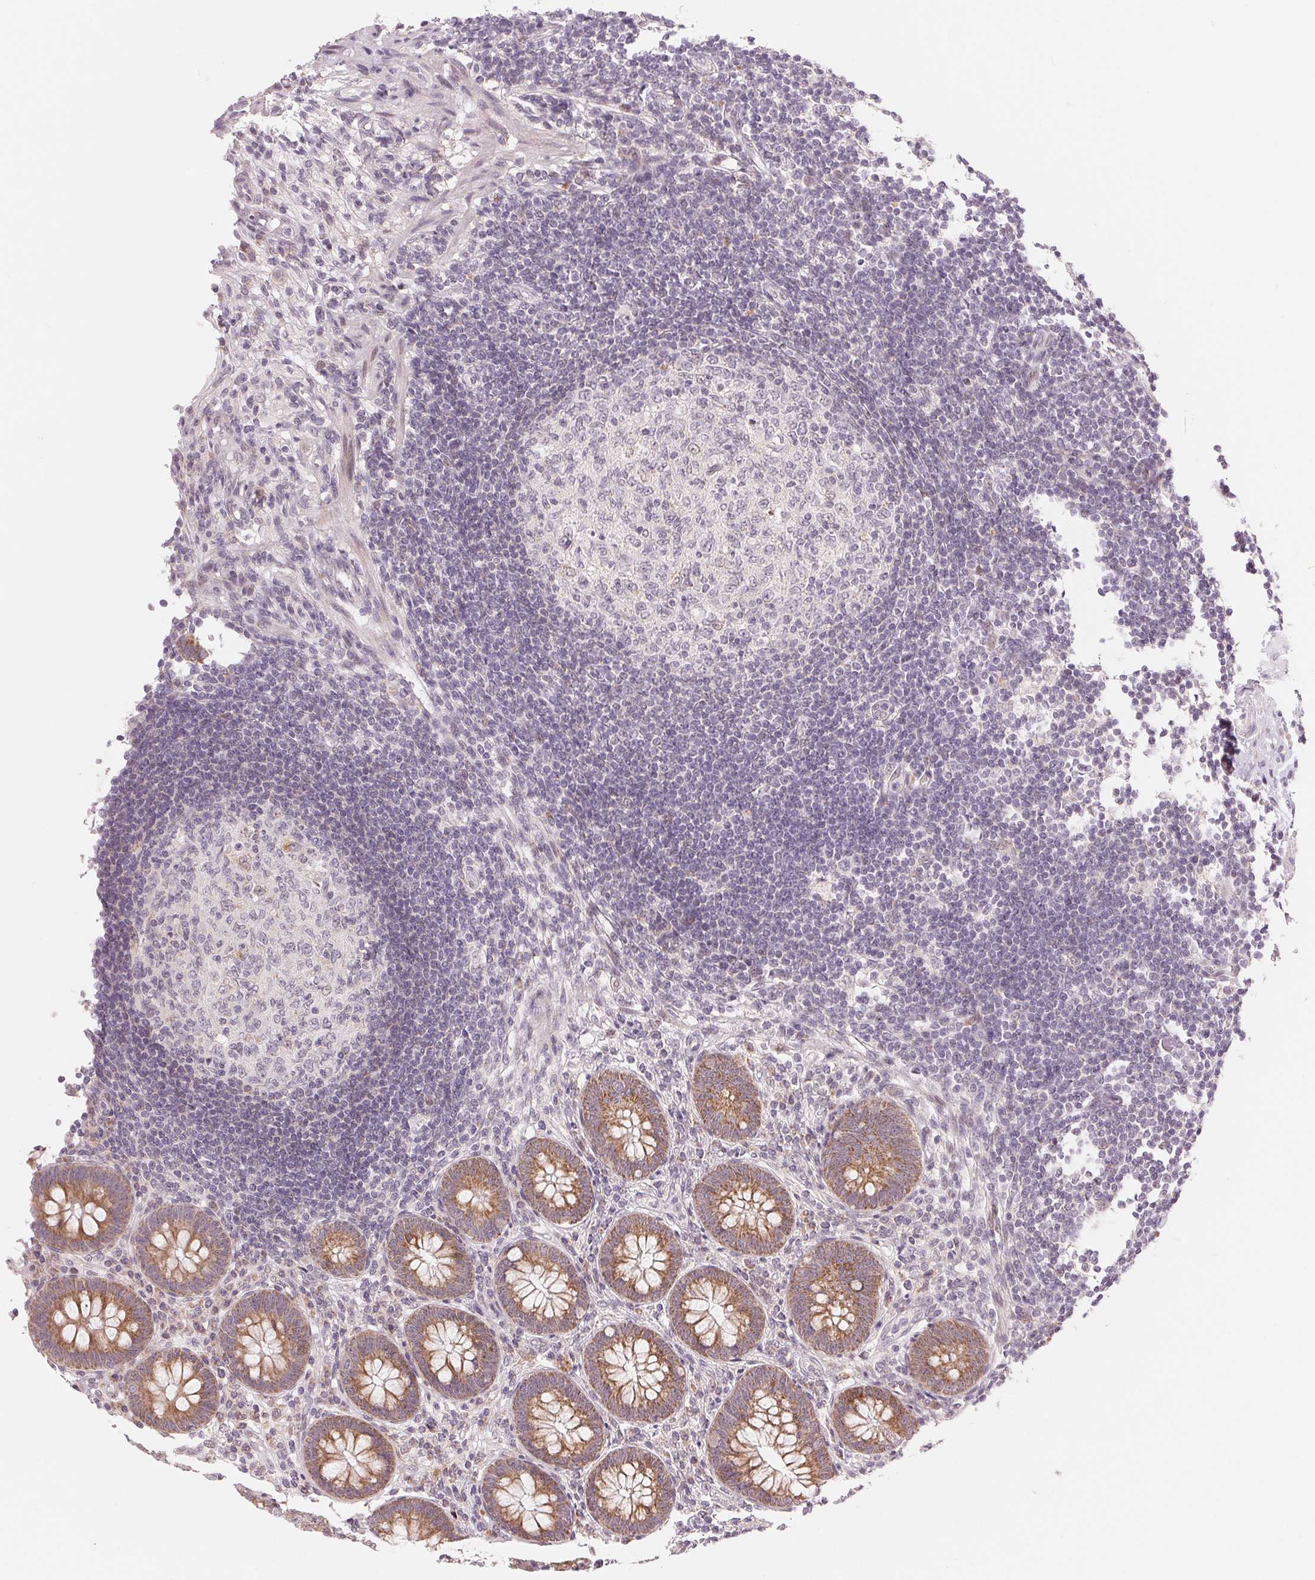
{"staining": {"intensity": "moderate", "quantity": ">75%", "location": "cytoplasmic/membranous"}, "tissue": "appendix", "cell_type": "Glandular cells", "image_type": "normal", "snomed": [{"axis": "morphology", "description": "Normal tissue, NOS"}, {"axis": "topography", "description": "Appendix"}], "caption": "High-power microscopy captured an immunohistochemistry histopathology image of benign appendix, revealing moderate cytoplasmic/membranous positivity in about >75% of glandular cells. (Stains: DAB (3,3'-diaminobenzidine) in brown, nuclei in blue, Microscopy: brightfield microscopy at high magnification).", "gene": "ARHGAP32", "patient": {"sex": "female", "age": 57}}